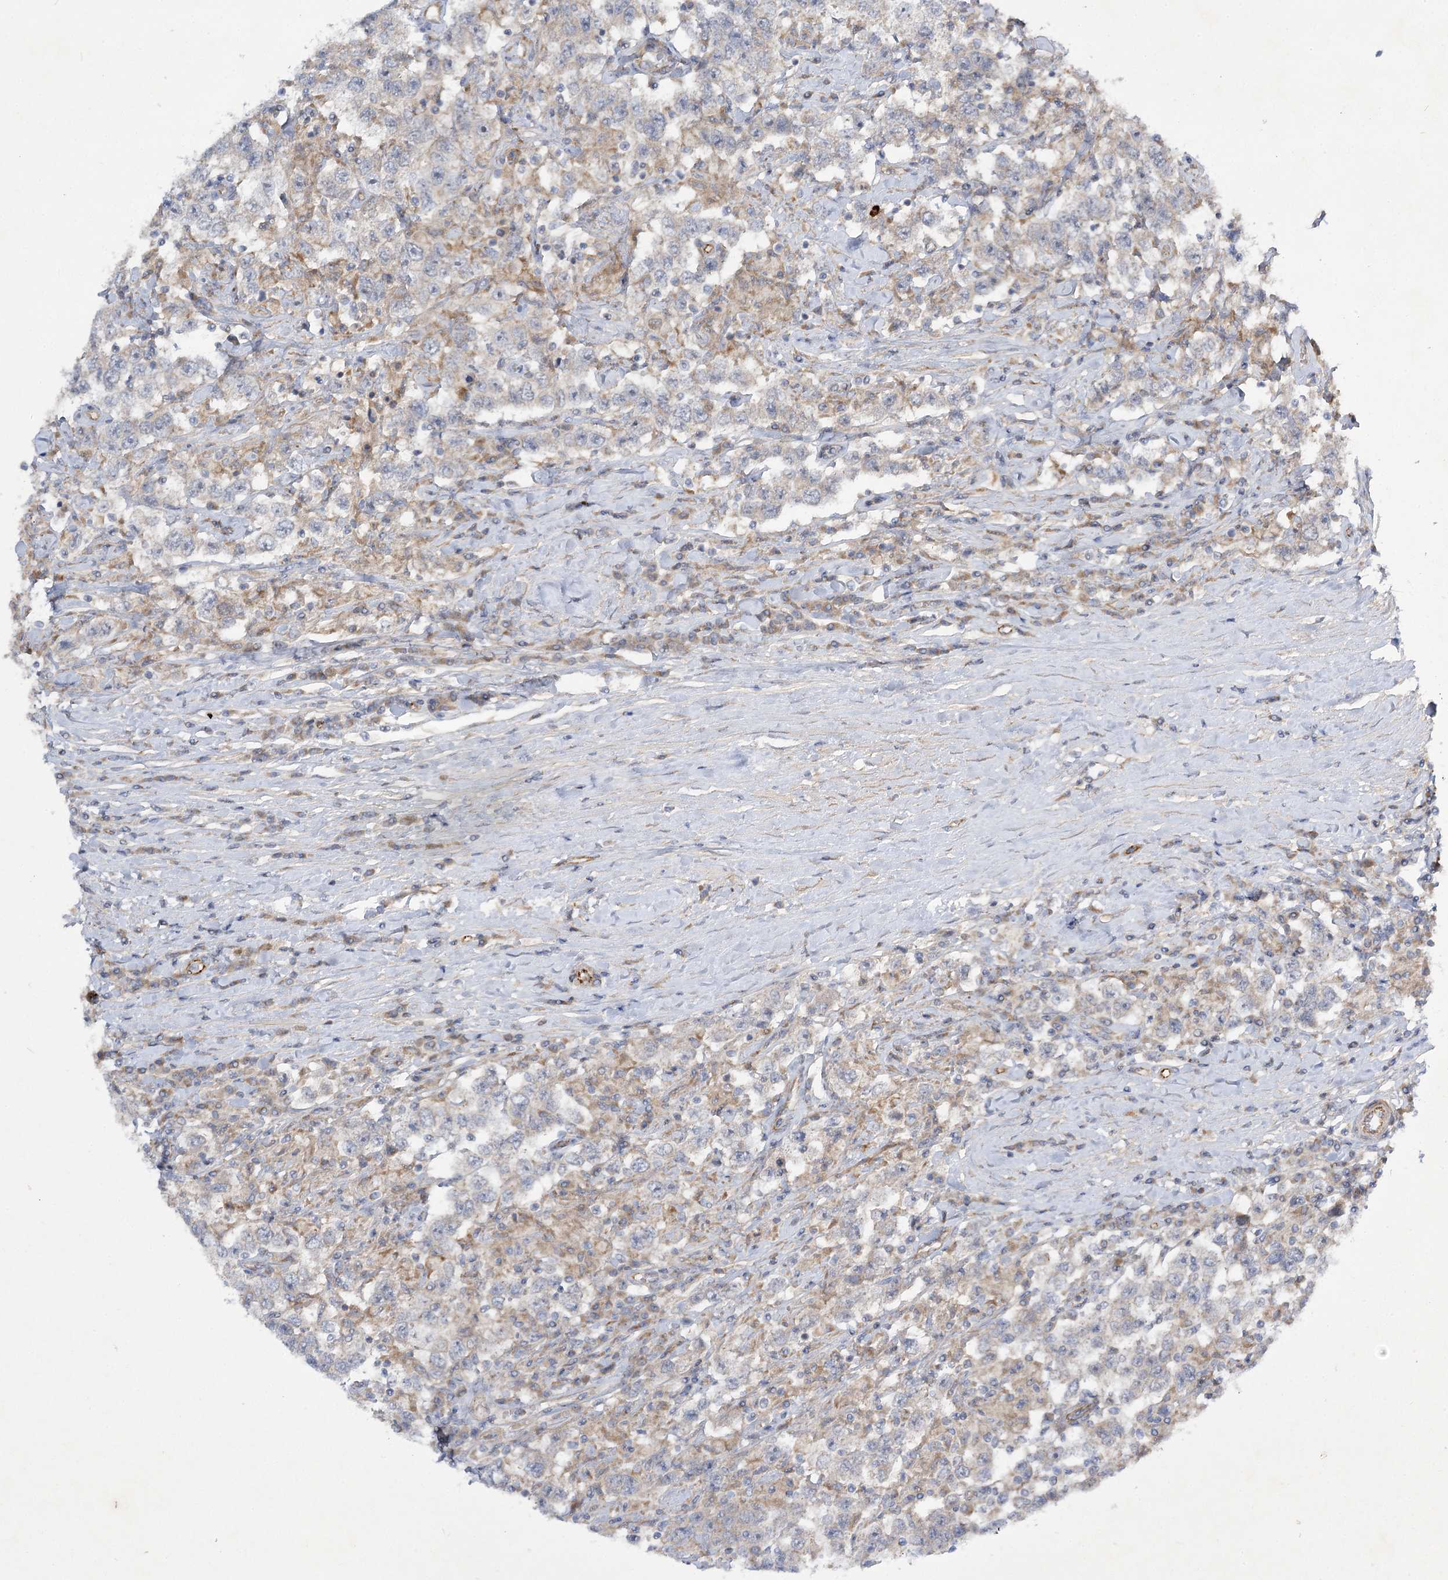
{"staining": {"intensity": "negative", "quantity": "none", "location": "none"}, "tissue": "testis cancer", "cell_type": "Tumor cells", "image_type": "cancer", "snomed": [{"axis": "morphology", "description": "Seminoma, NOS"}, {"axis": "topography", "description": "Testis"}], "caption": "High power microscopy histopathology image of an IHC image of seminoma (testis), revealing no significant positivity in tumor cells. (DAB IHC, high magnification).", "gene": "KIAA0825", "patient": {"sex": "male", "age": 41}}